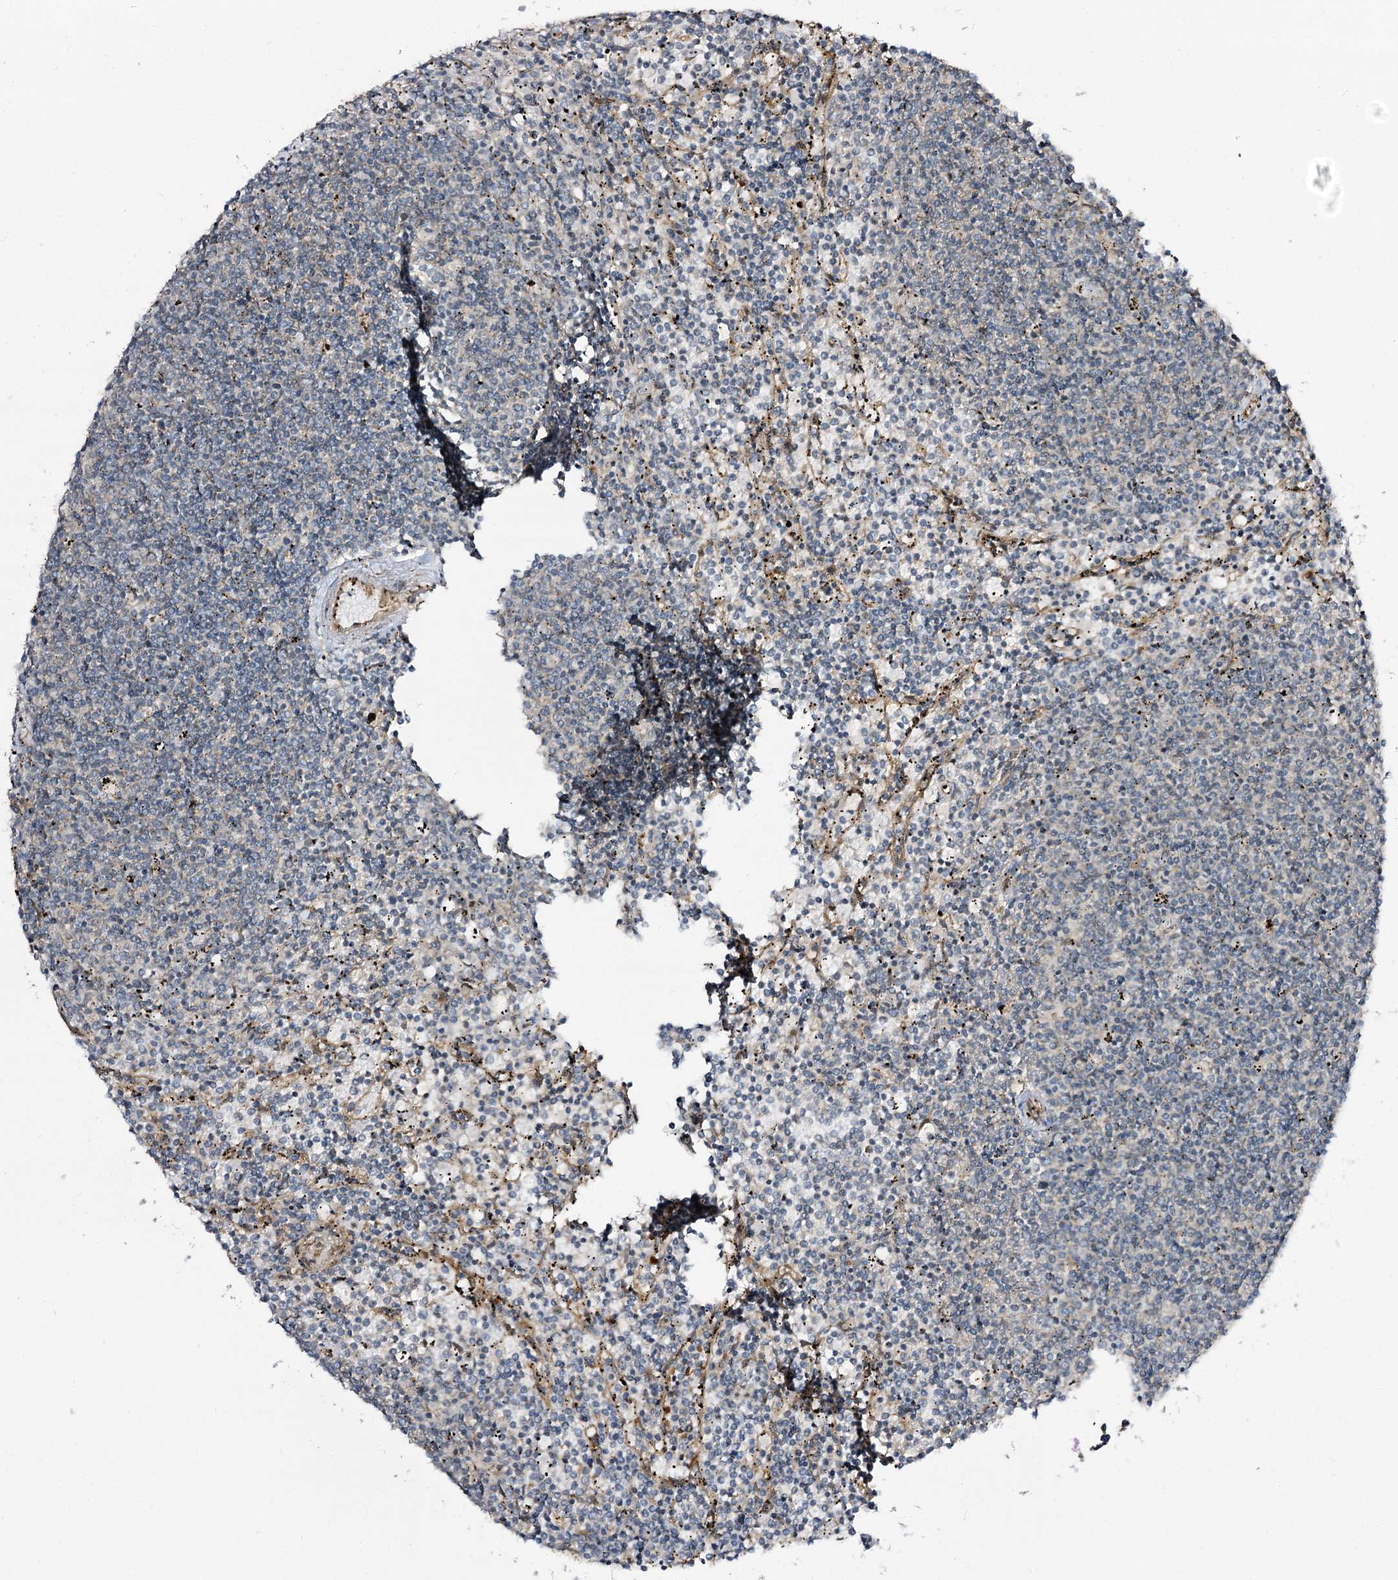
{"staining": {"intensity": "negative", "quantity": "none", "location": "none"}, "tissue": "lymphoma", "cell_type": "Tumor cells", "image_type": "cancer", "snomed": [{"axis": "morphology", "description": "Malignant lymphoma, non-Hodgkin's type, Low grade"}, {"axis": "topography", "description": "Spleen"}], "caption": "This photomicrograph is of malignant lymphoma, non-Hodgkin's type (low-grade) stained with IHC to label a protein in brown with the nuclei are counter-stained blue. There is no expression in tumor cells.", "gene": "C11orf80", "patient": {"sex": "female", "age": 50}}